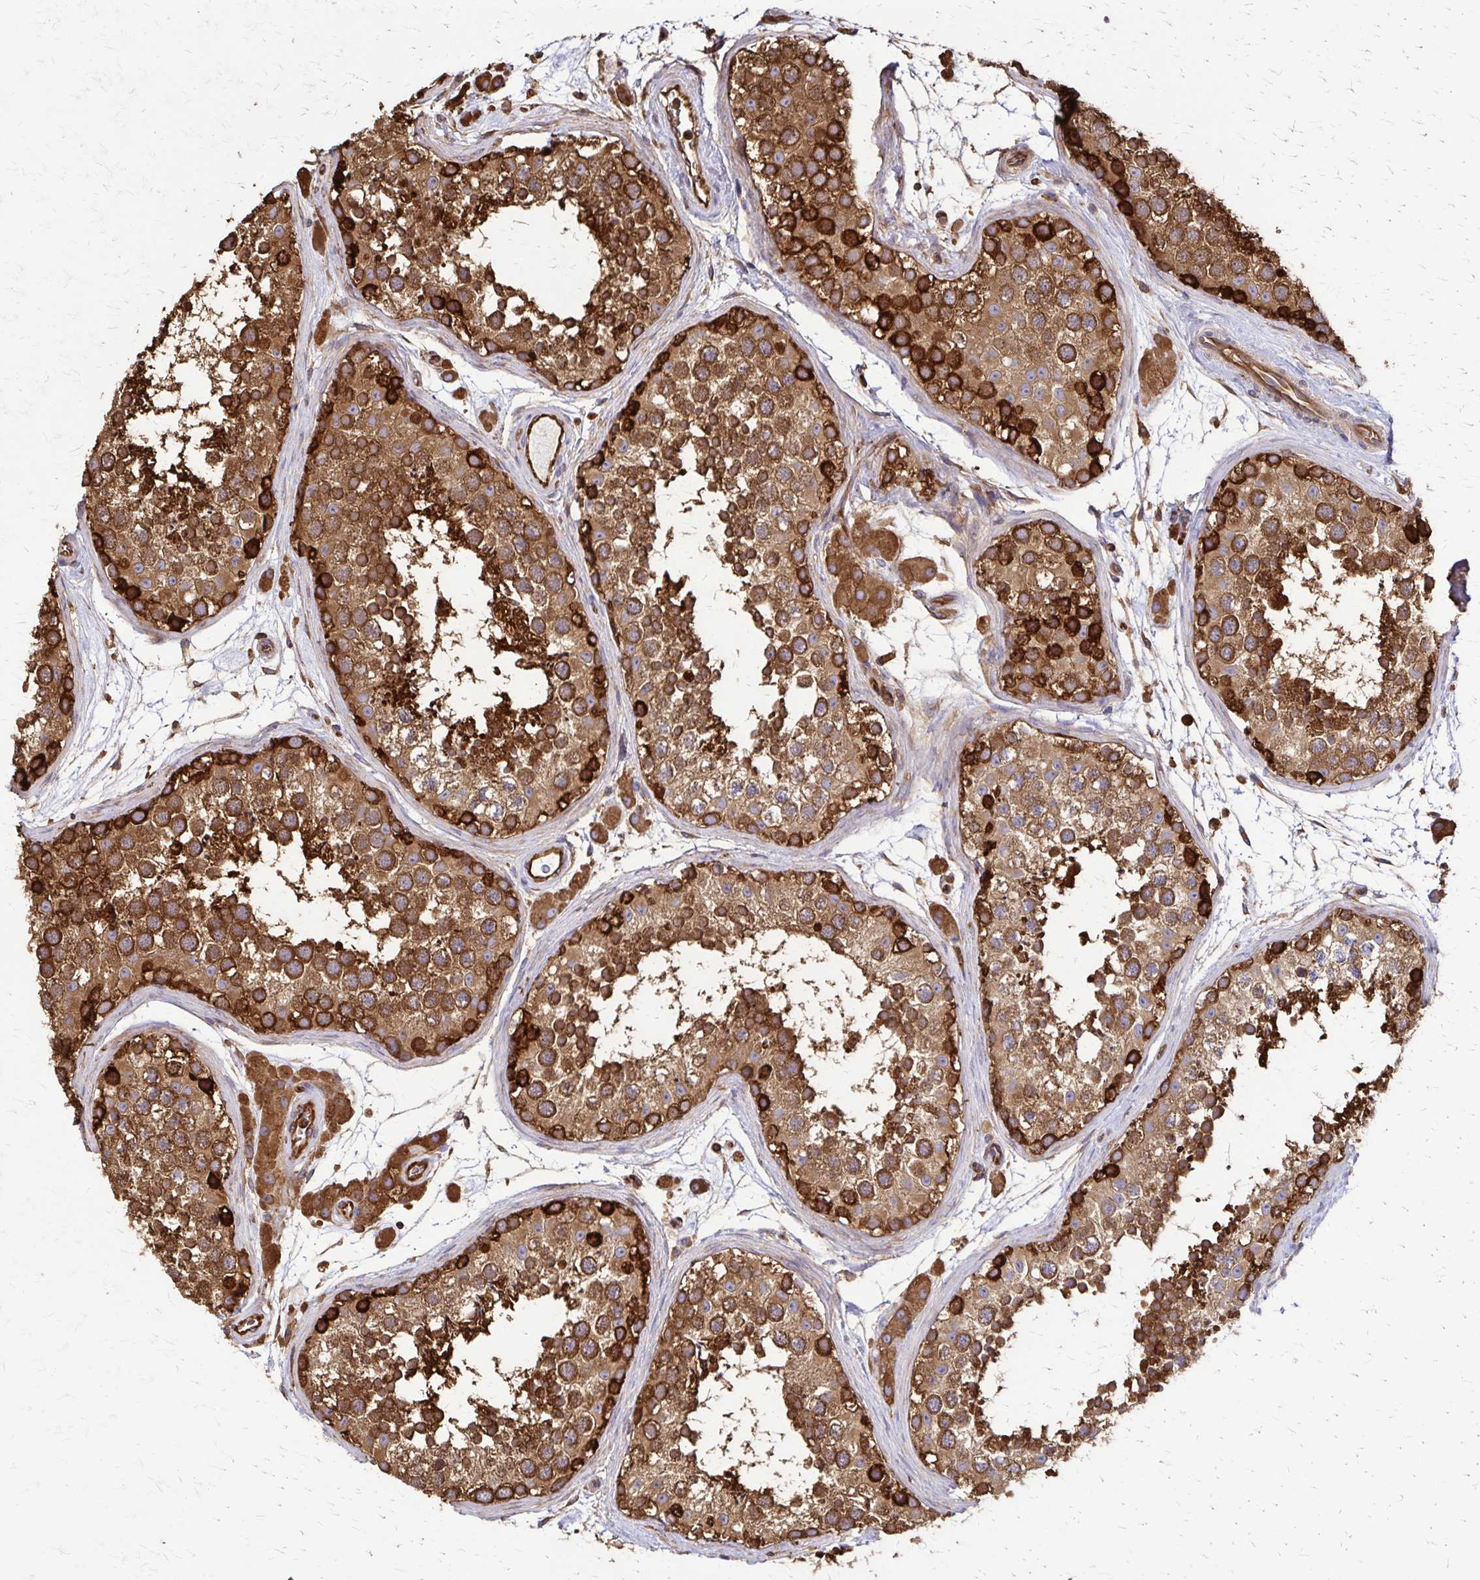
{"staining": {"intensity": "strong", "quantity": ">75%", "location": "cytoplasmic/membranous"}, "tissue": "testis", "cell_type": "Cells in seminiferous ducts", "image_type": "normal", "snomed": [{"axis": "morphology", "description": "Normal tissue, NOS"}, {"axis": "topography", "description": "Testis"}], "caption": "Protein analysis of normal testis exhibits strong cytoplasmic/membranous staining in approximately >75% of cells in seminiferous ducts. The staining was performed using DAB (3,3'-diaminobenzidine), with brown indicating positive protein expression. Nuclei are stained blue with hematoxylin.", "gene": "EEF2", "patient": {"sex": "male", "age": 41}}